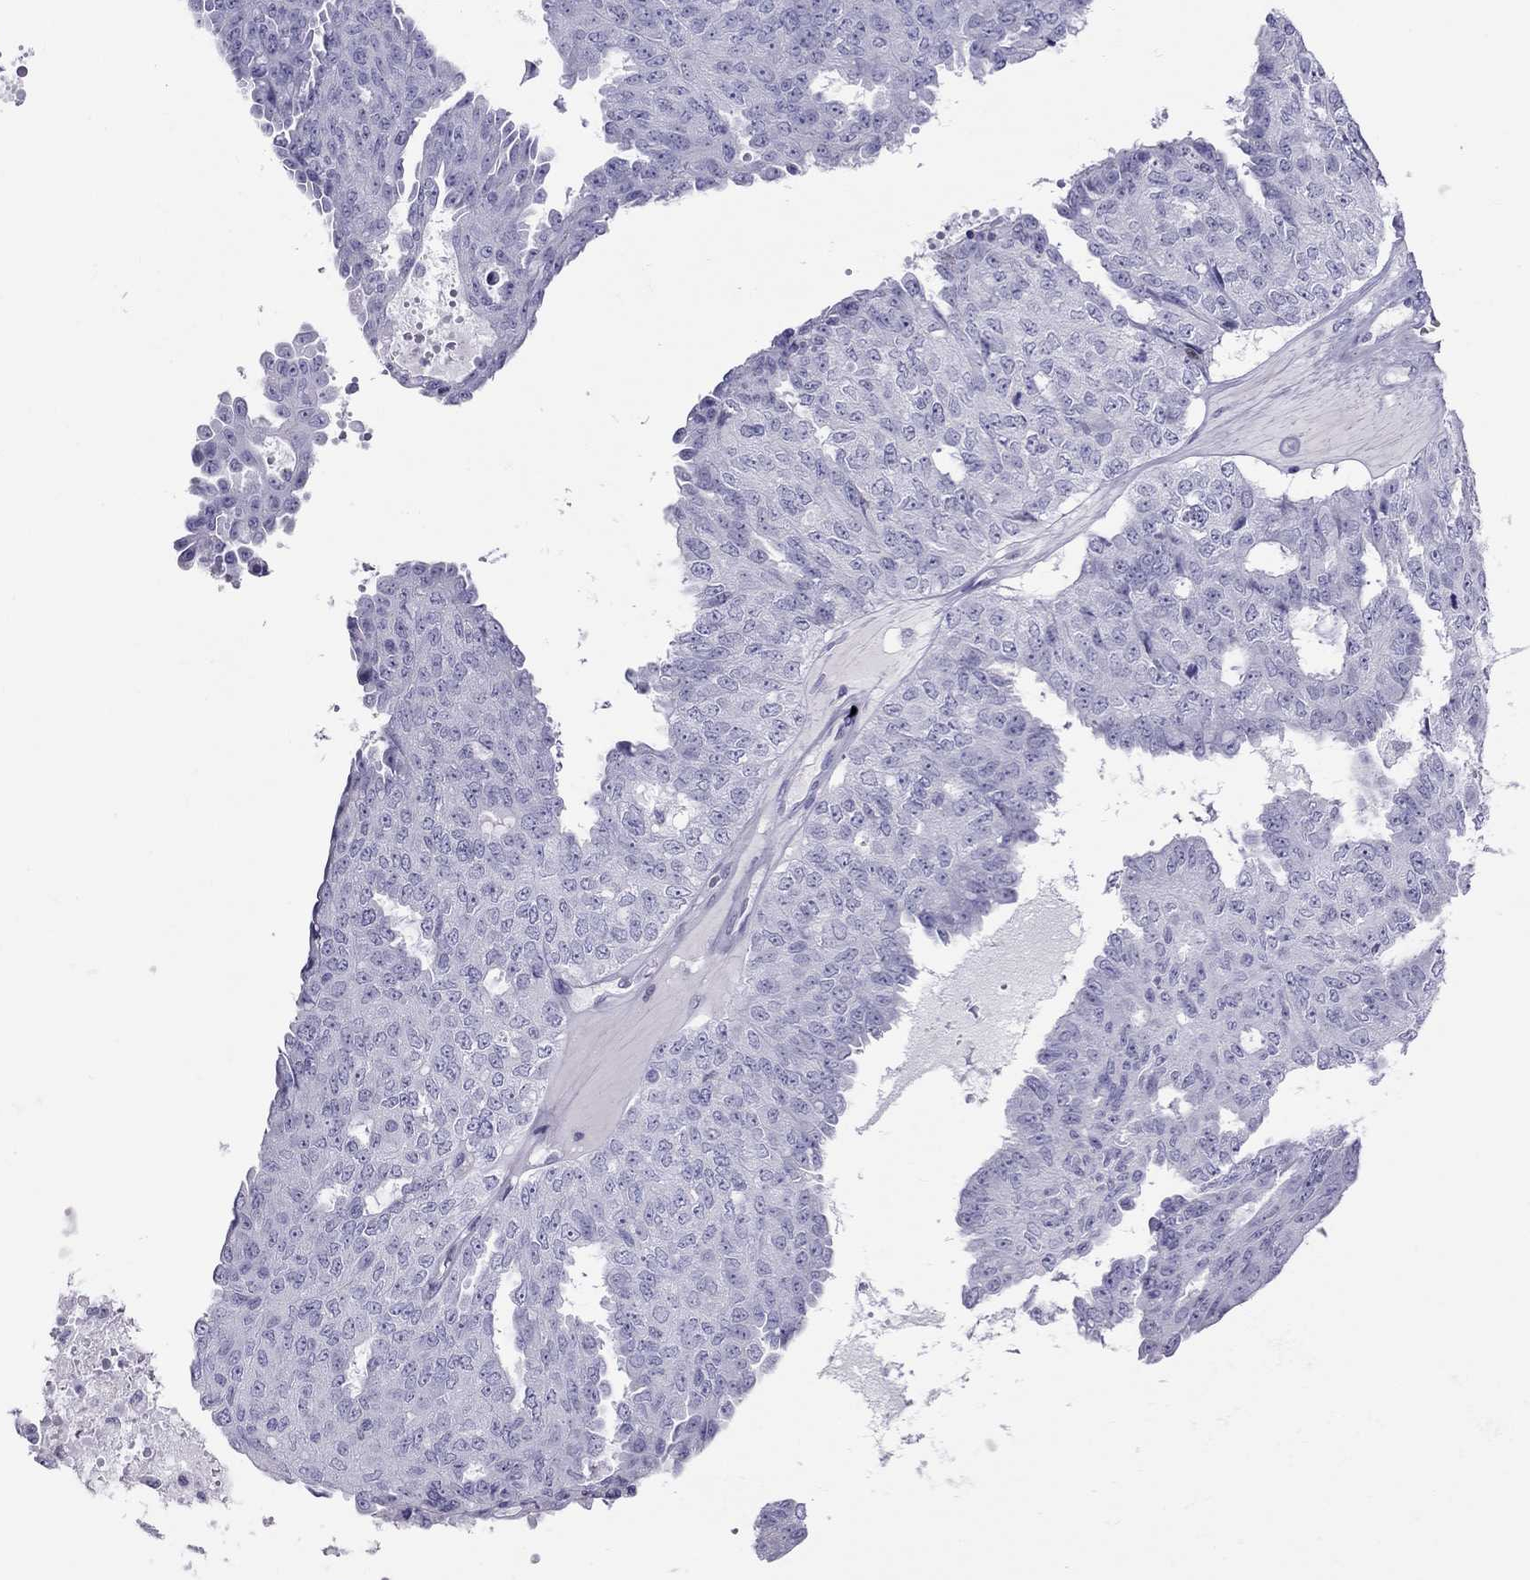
{"staining": {"intensity": "negative", "quantity": "none", "location": "none"}, "tissue": "ovarian cancer", "cell_type": "Tumor cells", "image_type": "cancer", "snomed": [{"axis": "morphology", "description": "Cystadenocarcinoma, serous, NOS"}, {"axis": "topography", "description": "Ovary"}], "caption": "Micrograph shows no protein expression in tumor cells of ovarian cancer tissue.", "gene": "STAG3", "patient": {"sex": "female", "age": 71}}